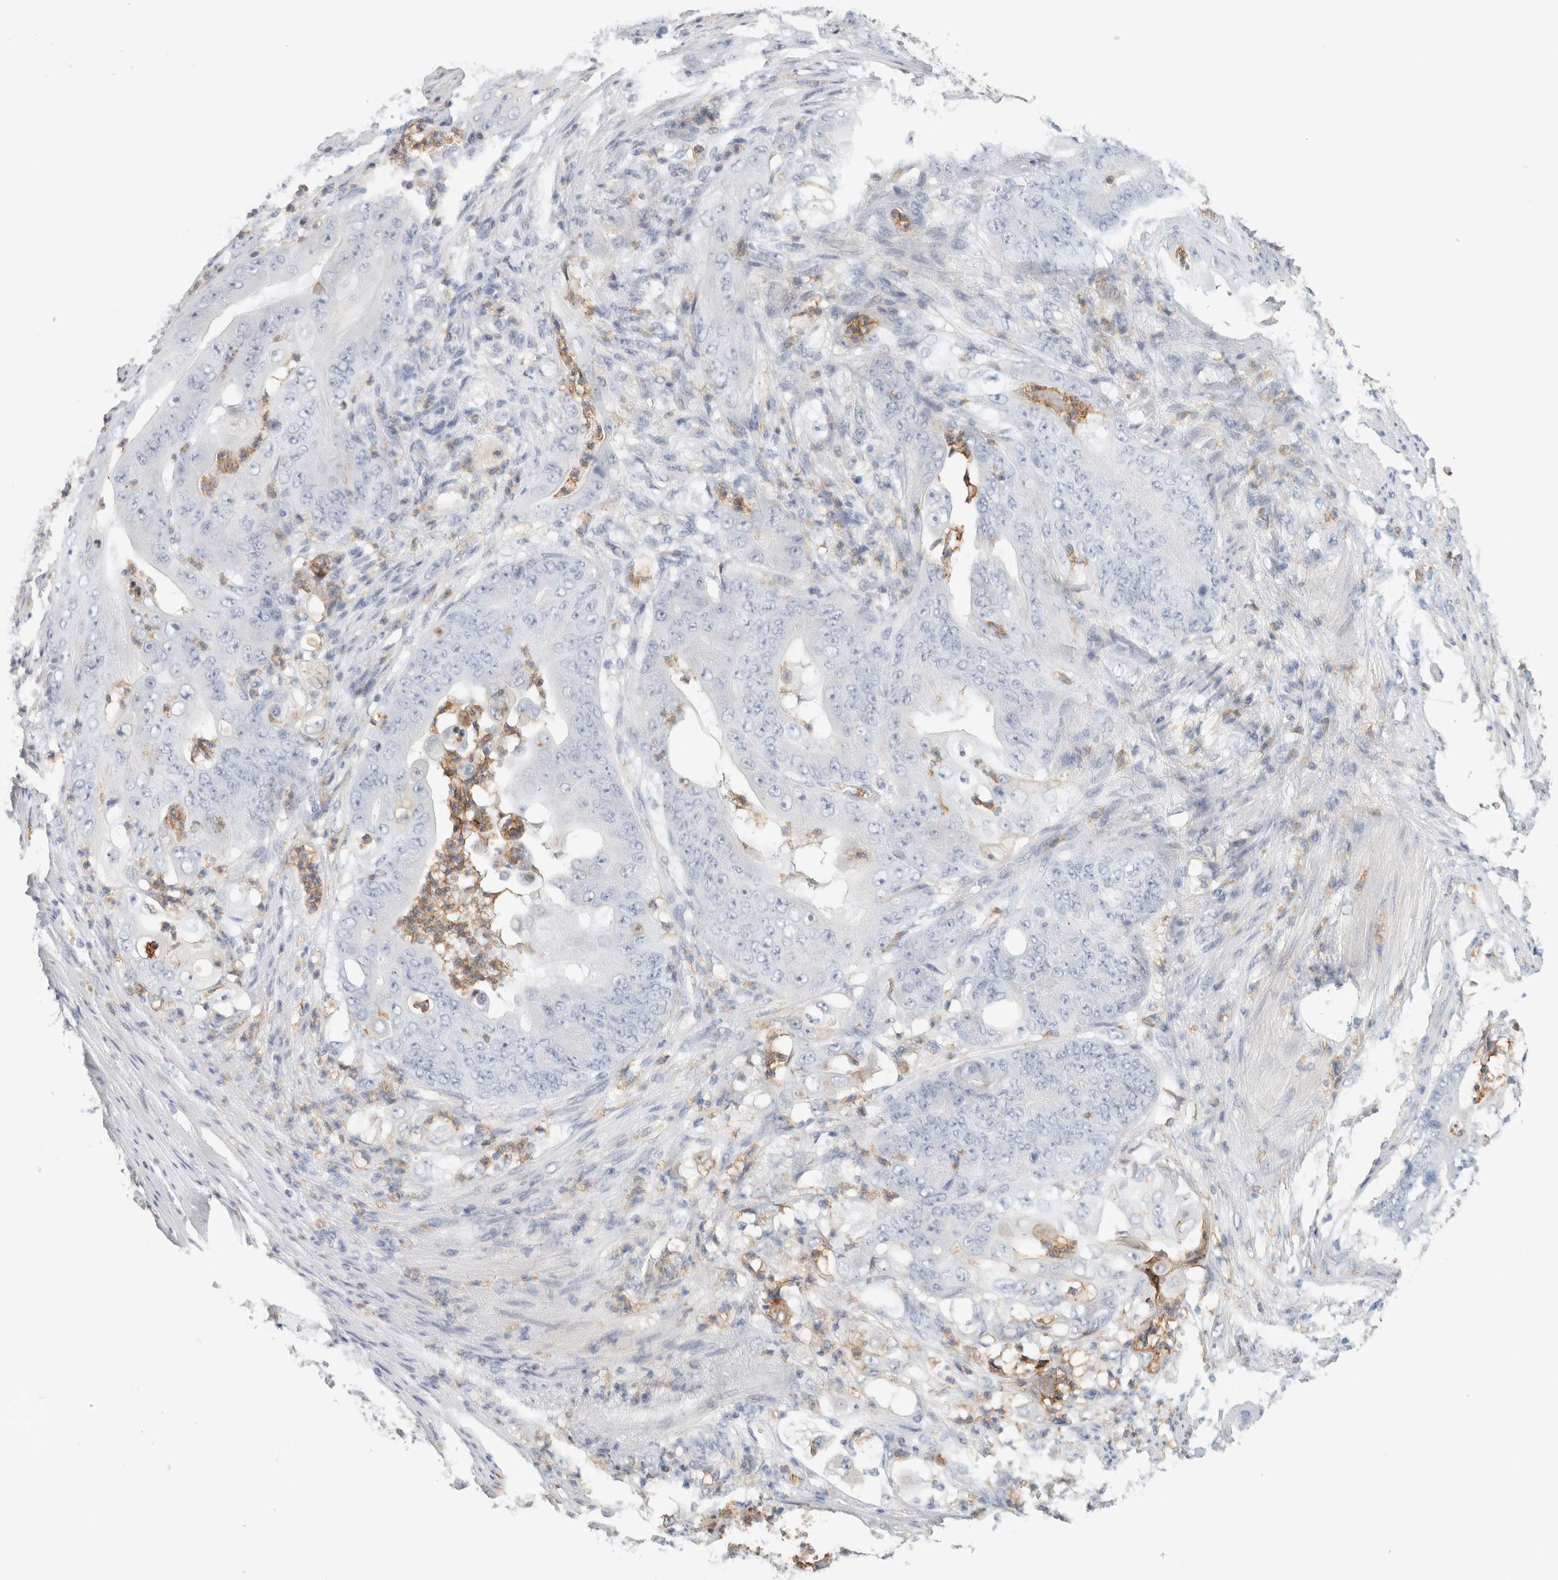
{"staining": {"intensity": "negative", "quantity": "none", "location": "none"}, "tissue": "stomach cancer", "cell_type": "Tumor cells", "image_type": "cancer", "snomed": [{"axis": "morphology", "description": "Adenocarcinoma, NOS"}, {"axis": "topography", "description": "Stomach"}], "caption": "DAB immunohistochemical staining of stomach adenocarcinoma exhibits no significant positivity in tumor cells. (Brightfield microscopy of DAB IHC at high magnification).", "gene": "P2RY2", "patient": {"sex": "female", "age": 73}}